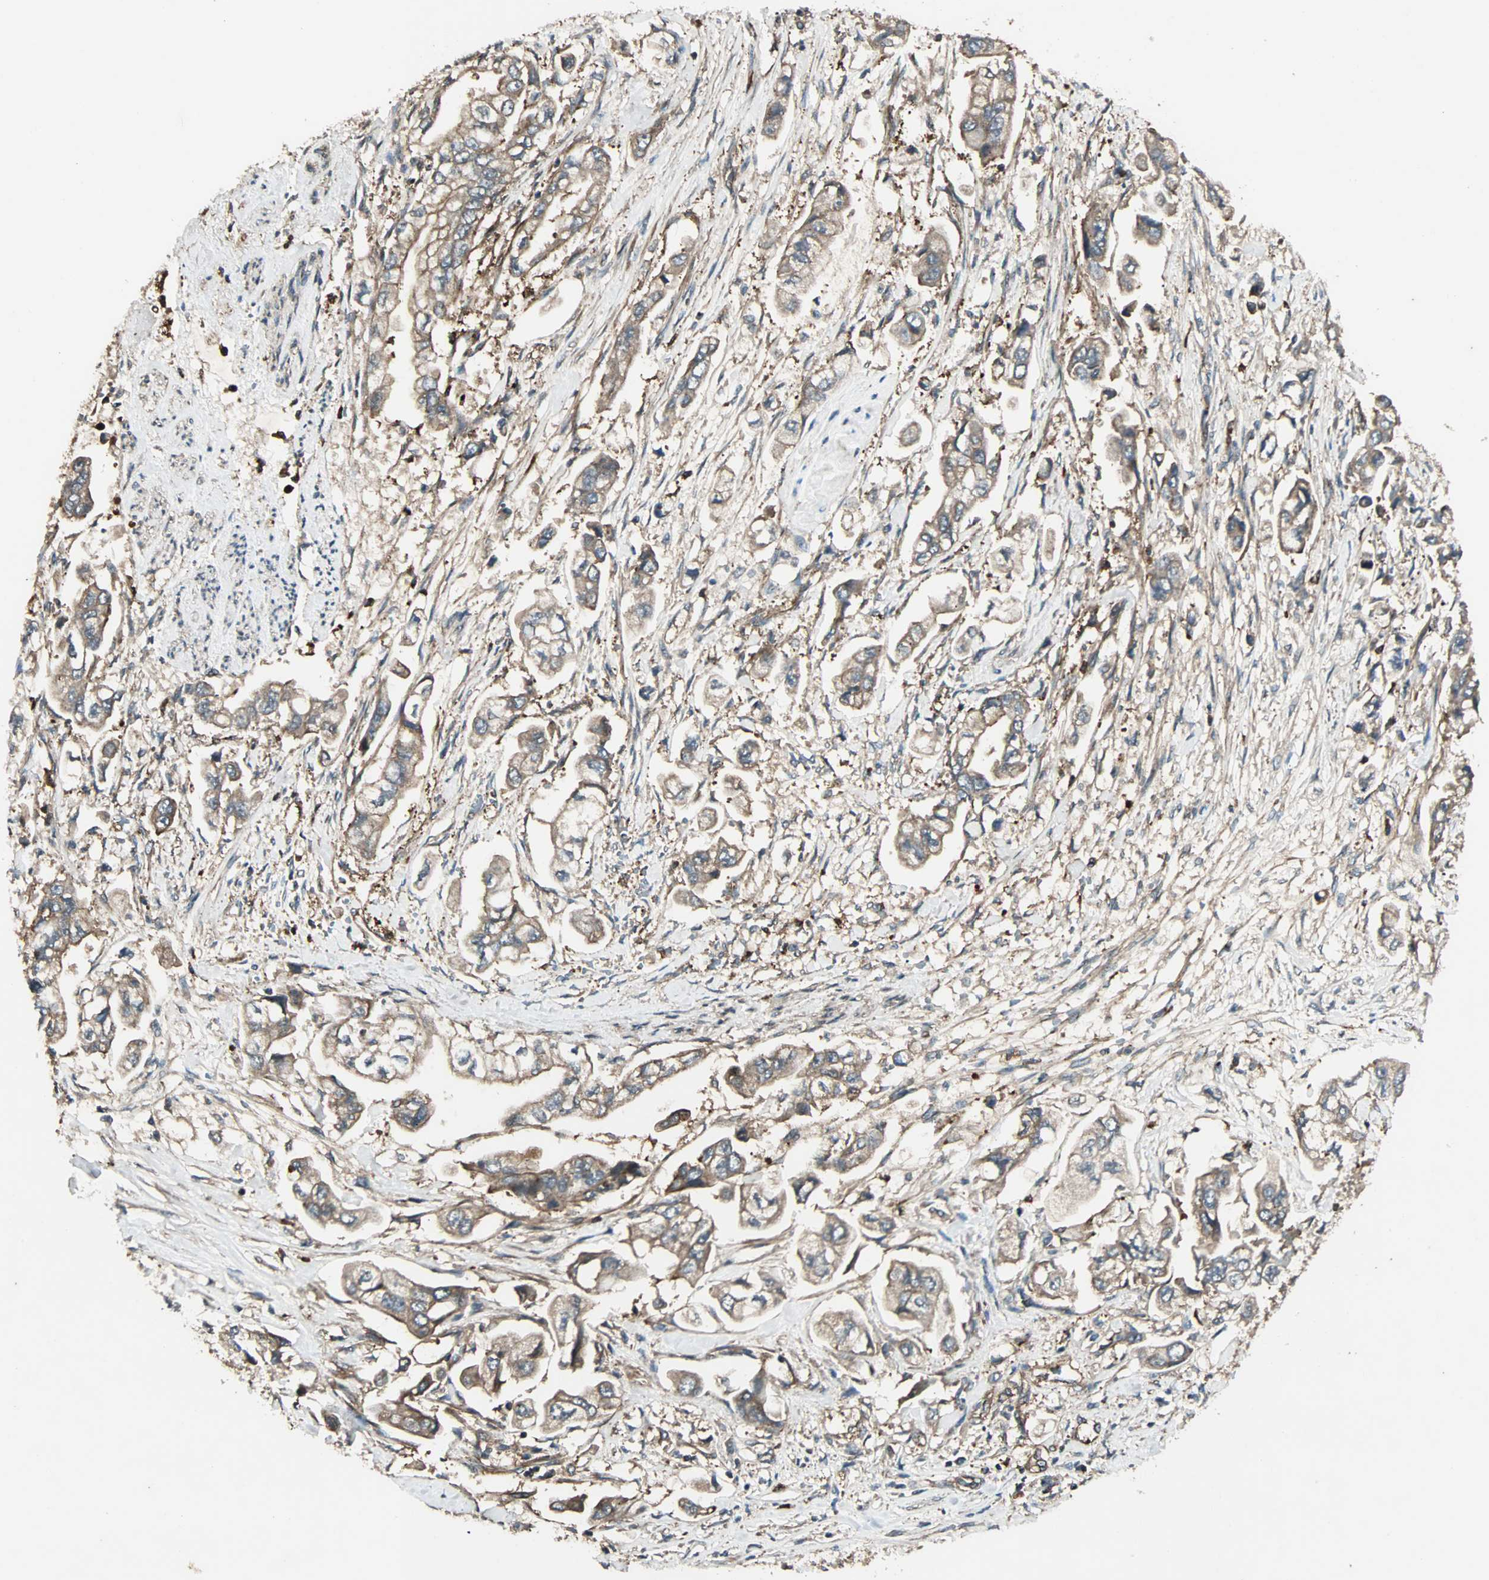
{"staining": {"intensity": "moderate", "quantity": ">75%", "location": "cytoplasmic/membranous"}, "tissue": "stomach cancer", "cell_type": "Tumor cells", "image_type": "cancer", "snomed": [{"axis": "morphology", "description": "Adenocarcinoma, NOS"}, {"axis": "topography", "description": "Stomach"}], "caption": "Moderate cytoplasmic/membranous staining for a protein is present in approximately >75% of tumor cells of stomach cancer (adenocarcinoma) using IHC.", "gene": "GCK", "patient": {"sex": "male", "age": 62}}